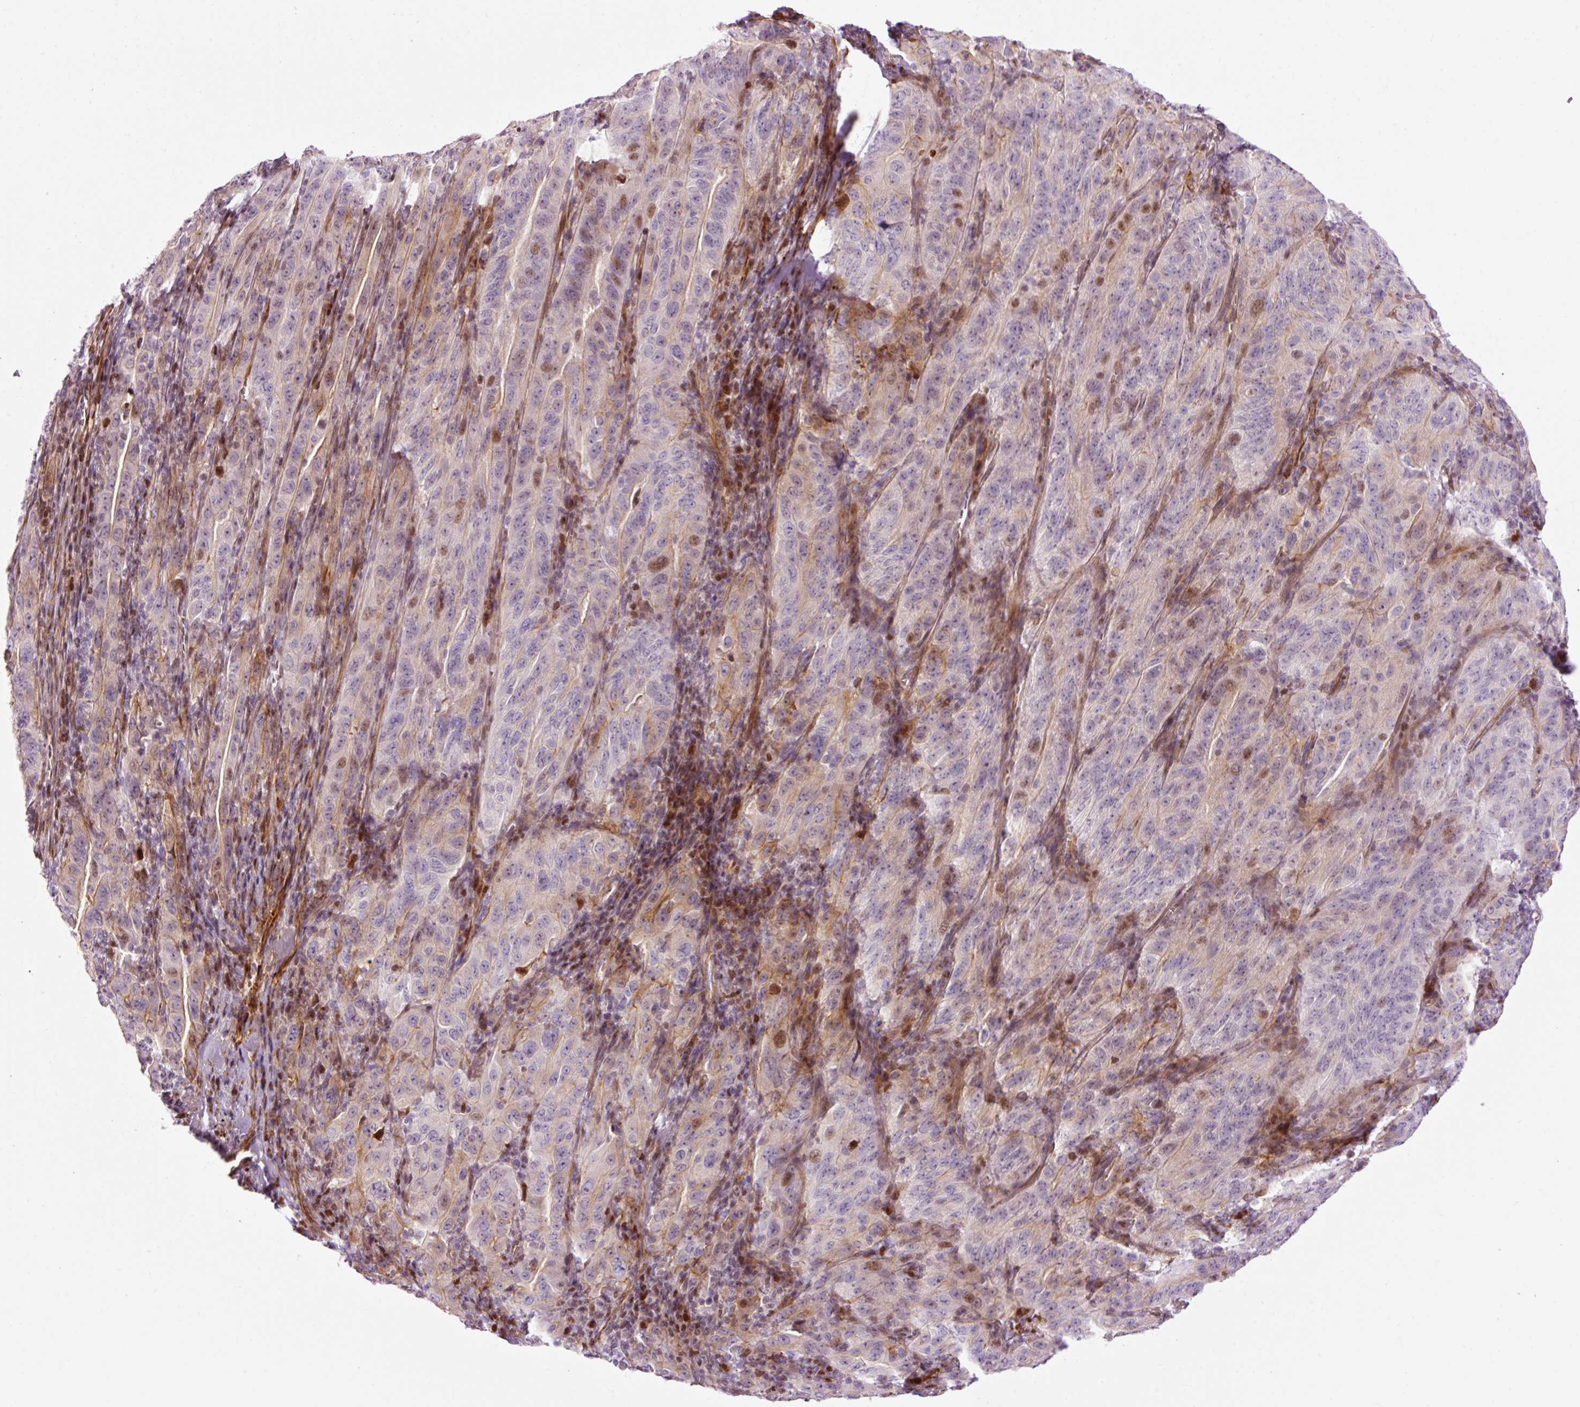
{"staining": {"intensity": "moderate", "quantity": "<25%", "location": "cytoplasmic/membranous,nuclear"}, "tissue": "pancreatic cancer", "cell_type": "Tumor cells", "image_type": "cancer", "snomed": [{"axis": "morphology", "description": "Adenocarcinoma, NOS"}, {"axis": "topography", "description": "Pancreas"}], "caption": "Immunohistochemical staining of pancreatic adenocarcinoma reveals low levels of moderate cytoplasmic/membranous and nuclear positivity in approximately <25% of tumor cells.", "gene": "ANKRD20A1", "patient": {"sex": "male", "age": 63}}